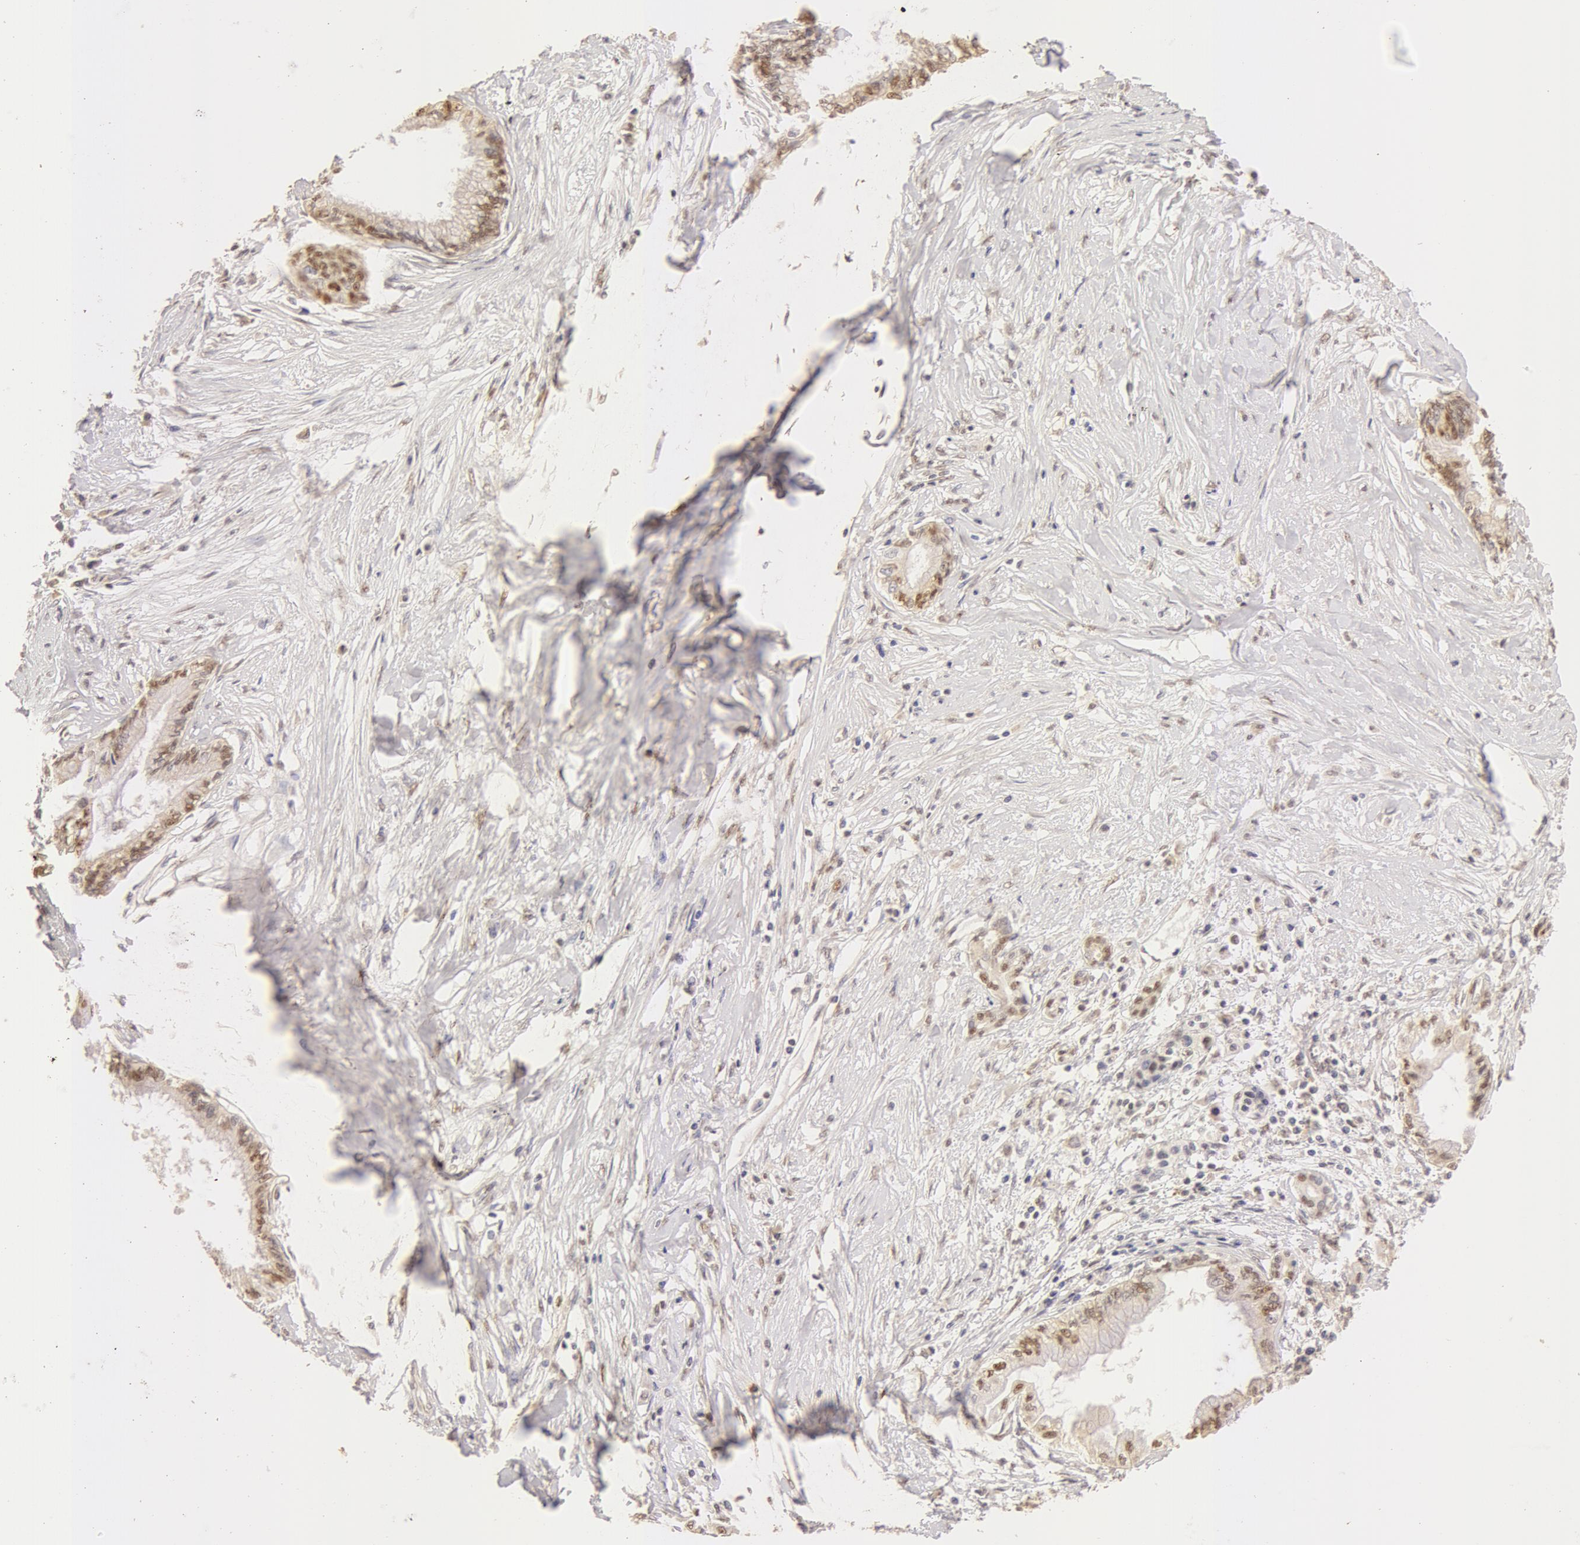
{"staining": {"intensity": "moderate", "quantity": ">75%", "location": "cytoplasmic/membranous,nuclear"}, "tissue": "pancreatic cancer", "cell_type": "Tumor cells", "image_type": "cancer", "snomed": [{"axis": "morphology", "description": "Adenocarcinoma, NOS"}, {"axis": "topography", "description": "Pancreas"}], "caption": "About >75% of tumor cells in human pancreatic cancer (adenocarcinoma) demonstrate moderate cytoplasmic/membranous and nuclear protein positivity as visualized by brown immunohistochemical staining.", "gene": "SNRNP70", "patient": {"sex": "female", "age": 64}}